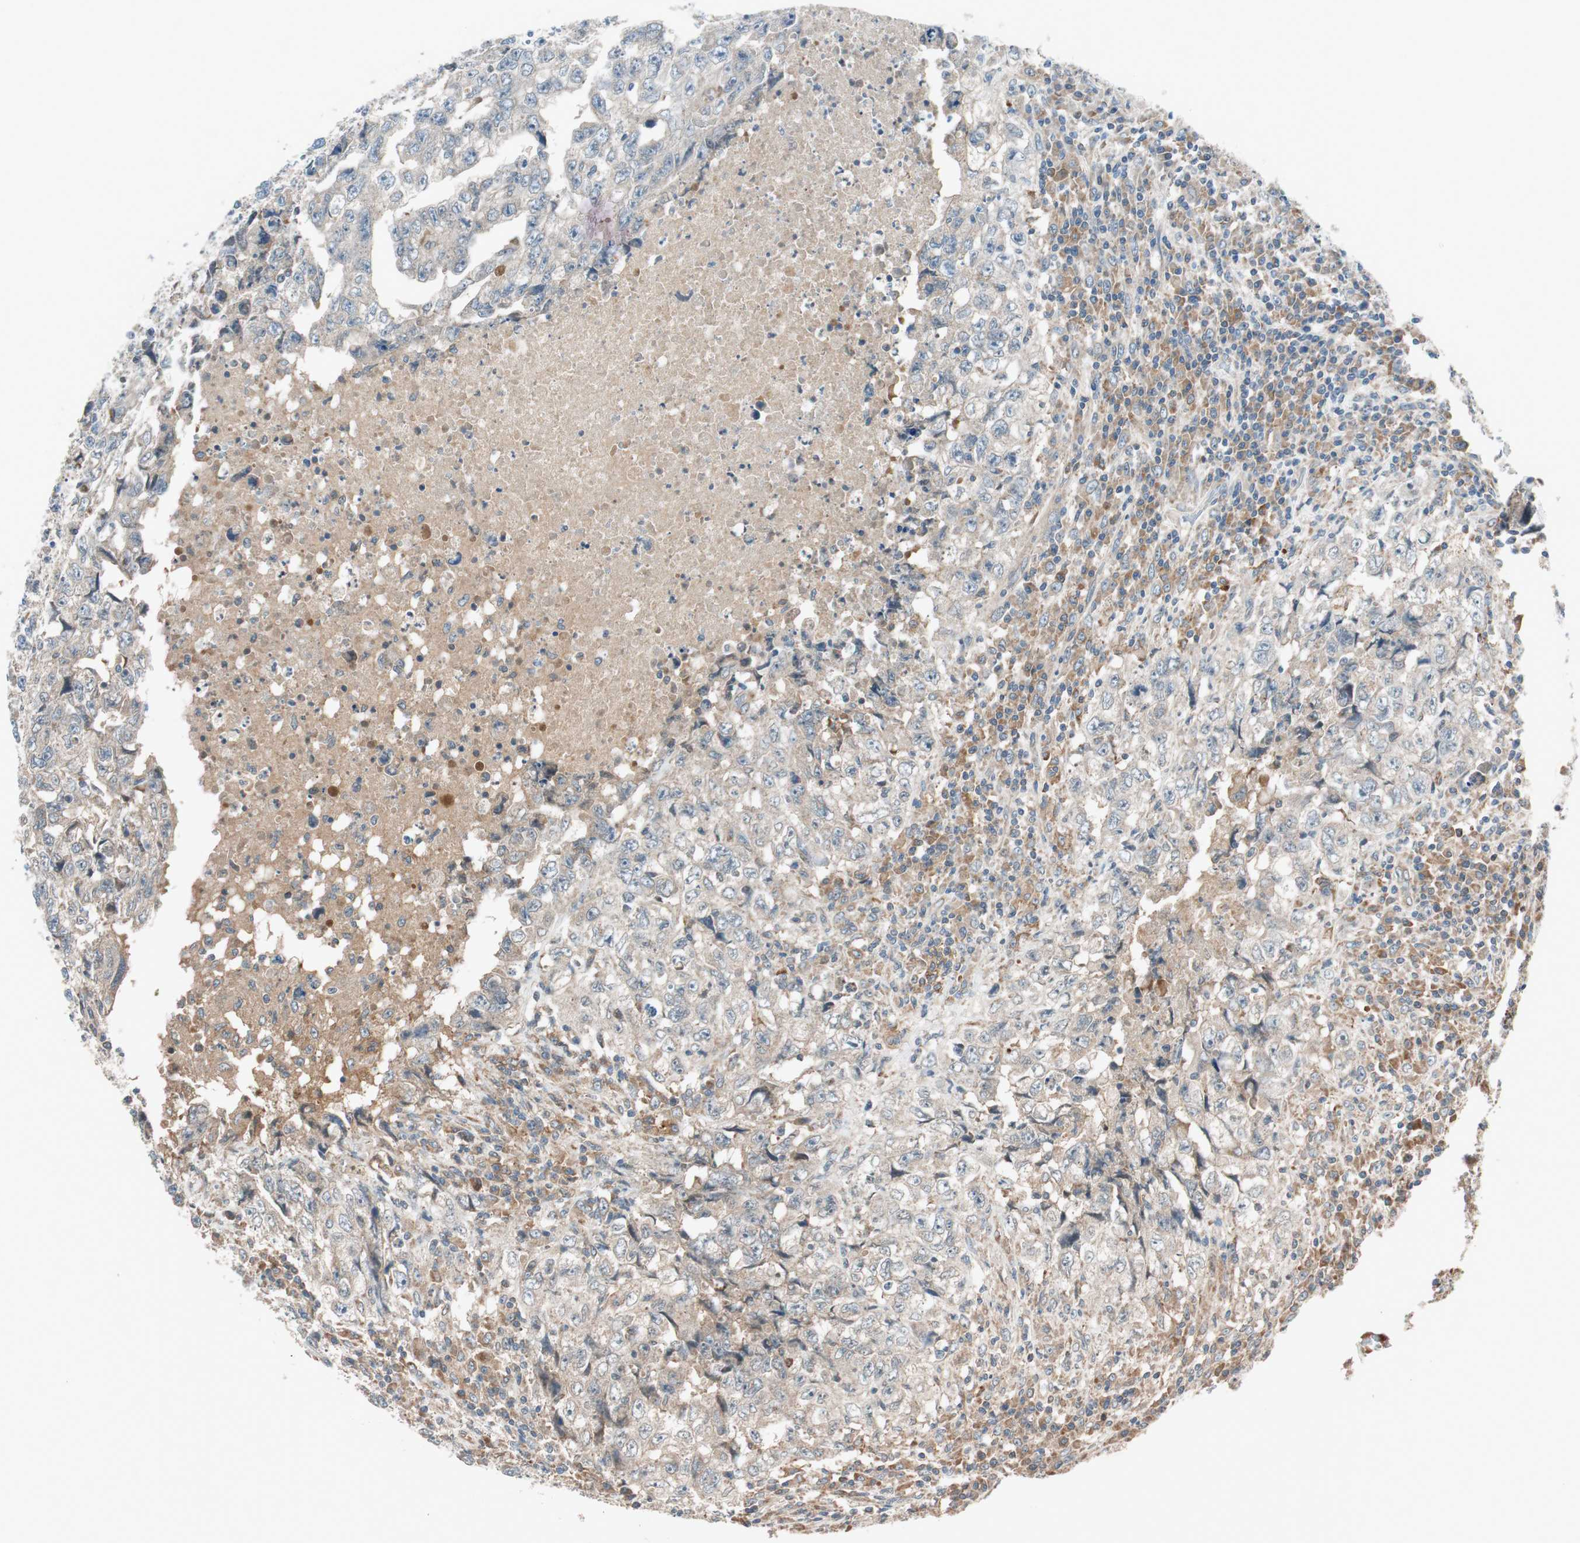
{"staining": {"intensity": "weak", "quantity": "25%-75%", "location": "cytoplasmic/membranous"}, "tissue": "testis cancer", "cell_type": "Tumor cells", "image_type": "cancer", "snomed": [{"axis": "morphology", "description": "Necrosis, NOS"}, {"axis": "morphology", "description": "Carcinoma, Embryonal, NOS"}, {"axis": "topography", "description": "Testis"}], "caption": "Embryonal carcinoma (testis) stained with DAB (3,3'-diaminobenzidine) immunohistochemistry shows low levels of weak cytoplasmic/membranous staining in about 25%-75% of tumor cells. The staining was performed using DAB to visualize the protein expression in brown, while the nuclei were stained in blue with hematoxylin (Magnification: 20x).", "gene": "ABI1", "patient": {"sex": "male", "age": 19}}